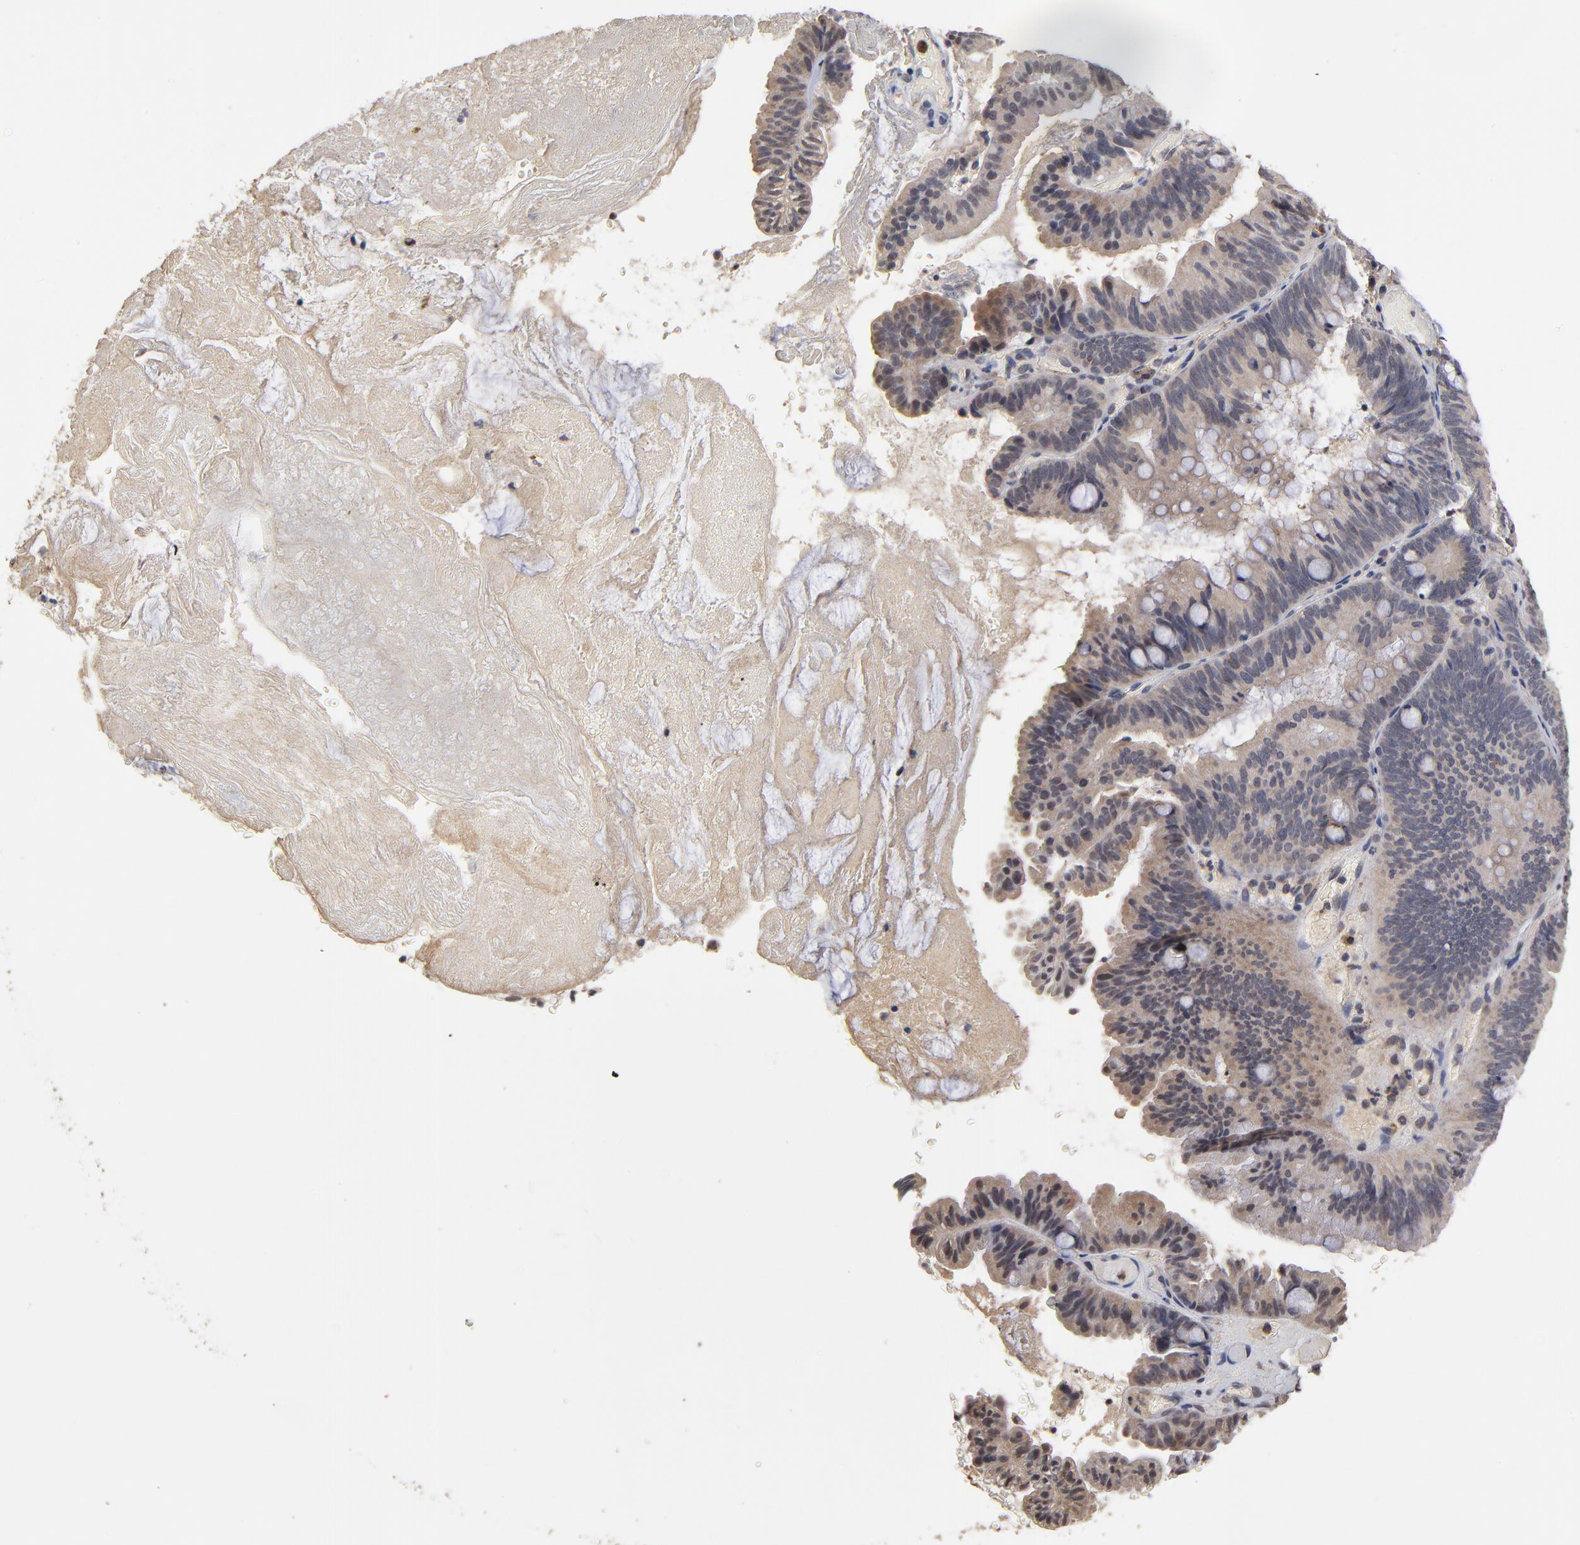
{"staining": {"intensity": "weak", "quantity": "25%-75%", "location": "cytoplasmic/membranous"}, "tissue": "pancreatic cancer", "cell_type": "Tumor cells", "image_type": "cancer", "snomed": [{"axis": "morphology", "description": "Adenocarcinoma, NOS"}, {"axis": "topography", "description": "Pancreas"}], "caption": "Pancreatic cancer was stained to show a protein in brown. There is low levels of weak cytoplasmic/membranous expression in approximately 25%-75% of tumor cells. The staining was performed using DAB, with brown indicating positive protein expression. Nuclei are stained blue with hematoxylin.", "gene": "ASB8", "patient": {"sex": "male", "age": 82}}